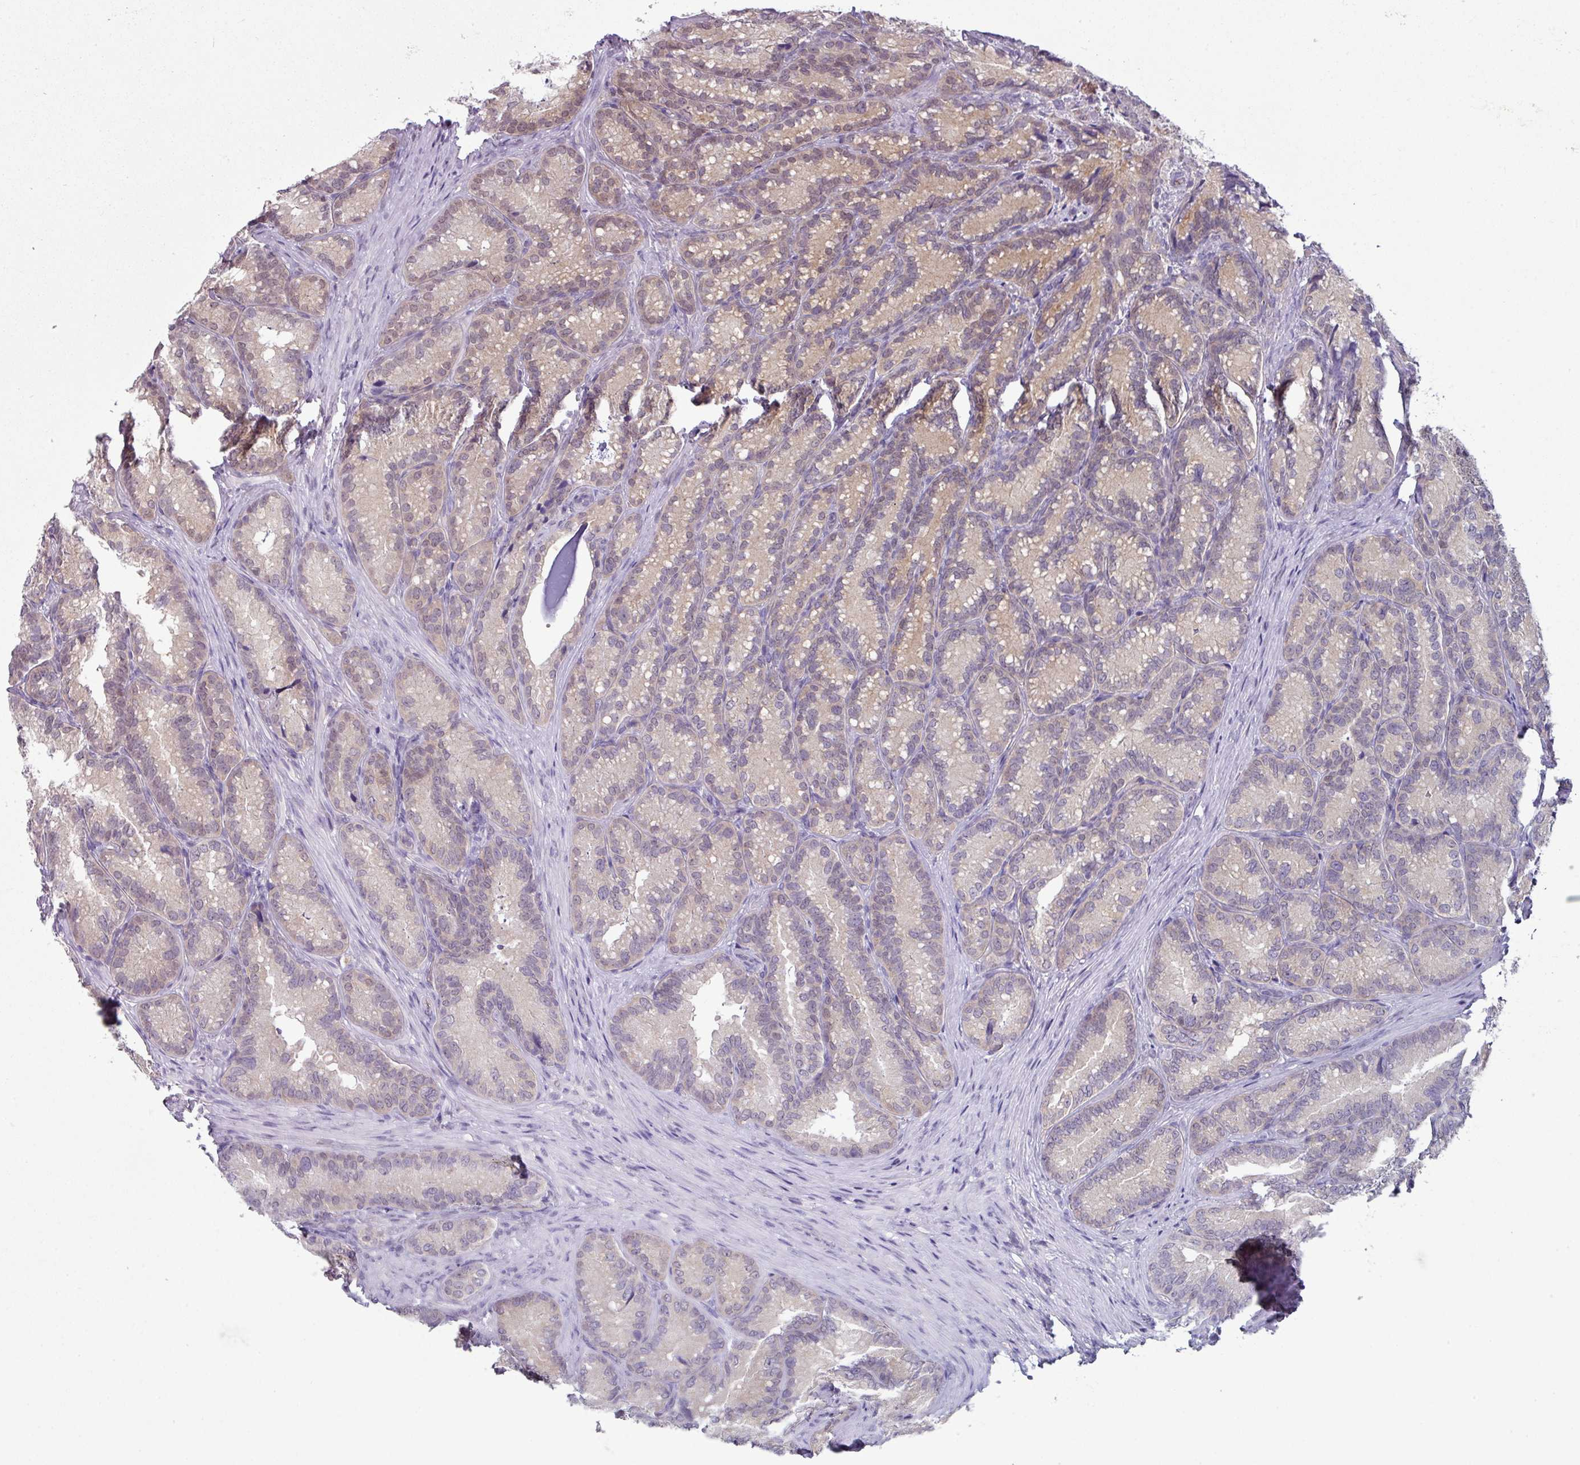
{"staining": {"intensity": "weak", "quantity": "25%-75%", "location": "cytoplasmic/membranous,nuclear"}, "tissue": "seminal vesicle", "cell_type": "Glandular cells", "image_type": "normal", "snomed": [{"axis": "morphology", "description": "Normal tissue, NOS"}, {"axis": "topography", "description": "Seminal veicle"}], "caption": "The micrograph displays staining of unremarkable seminal vesicle, revealing weak cytoplasmic/membranous,nuclear protein positivity (brown color) within glandular cells. (brown staining indicates protein expression, while blue staining denotes nuclei).", "gene": "TTLL12", "patient": {"sex": "male", "age": 58}}